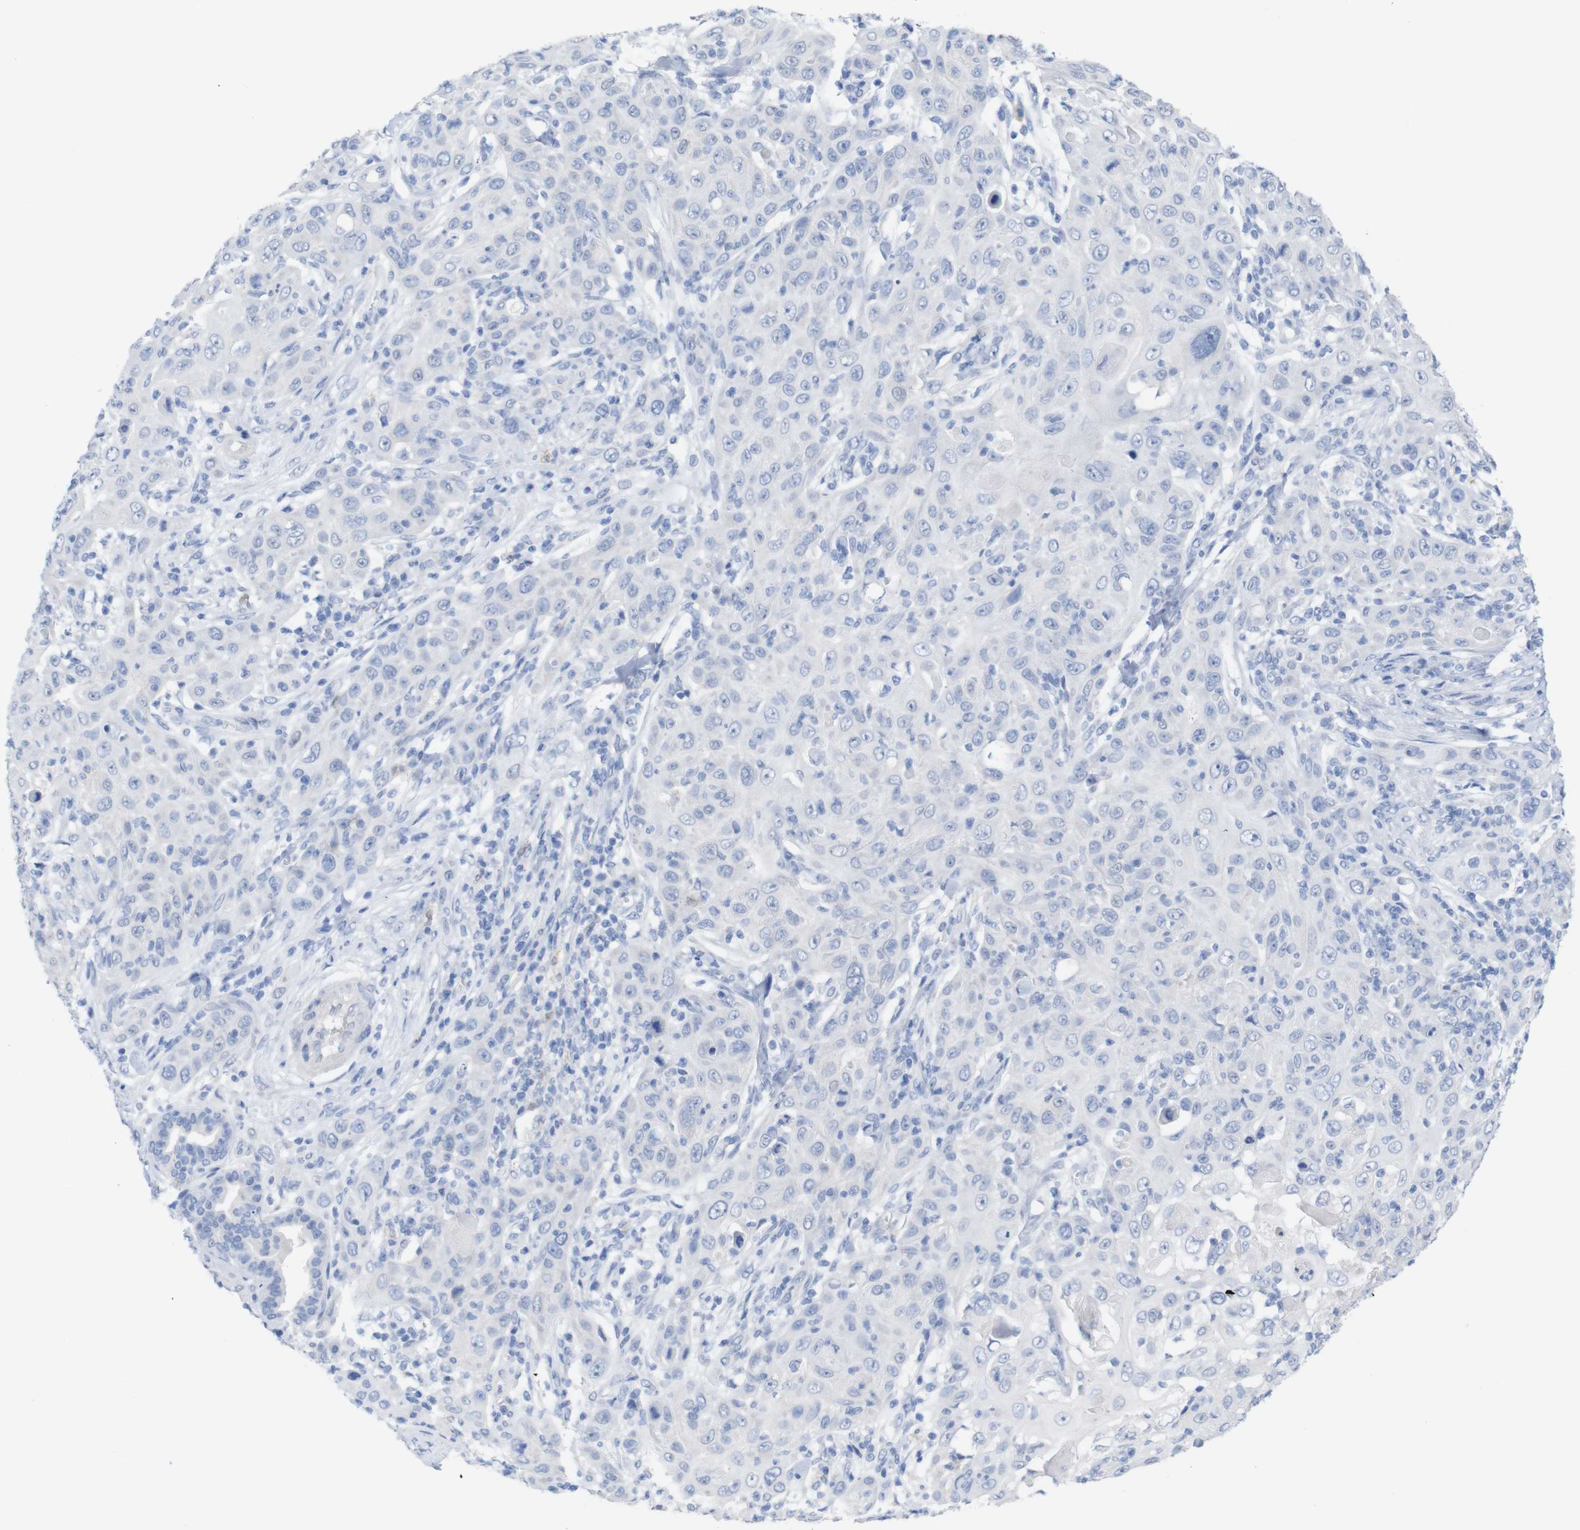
{"staining": {"intensity": "negative", "quantity": "none", "location": "none"}, "tissue": "skin cancer", "cell_type": "Tumor cells", "image_type": "cancer", "snomed": [{"axis": "morphology", "description": "Squamous cell carcinoma, NOS"}, {"axis": "topography", "description": "Skin"}], "caption": "Tumor cells show no significant protein positivity in squamous cell carcinoma (skin).", "gene": "PNMA1", "patient": {"sex": "female", "age": 88}}